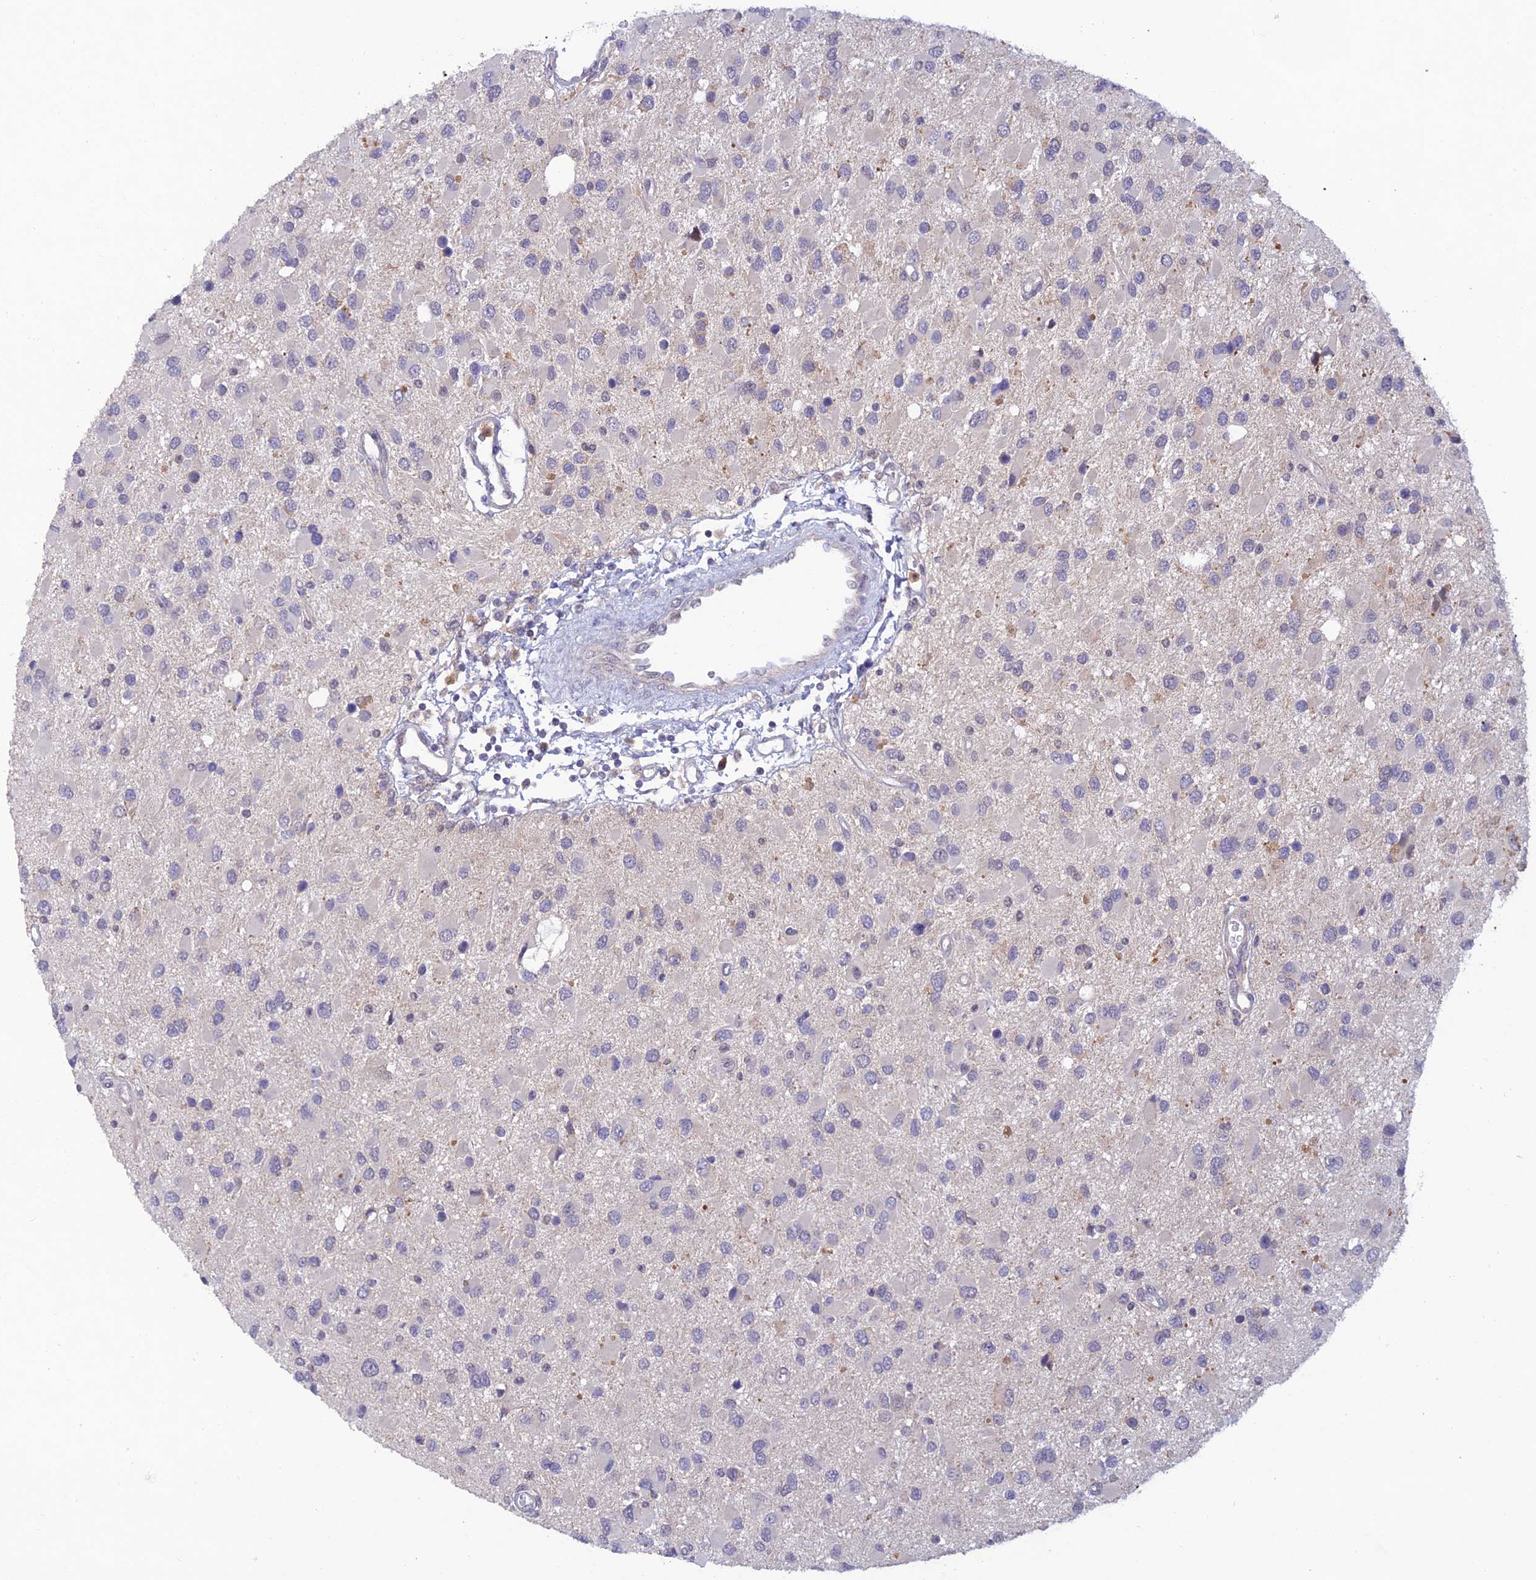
{"staining": {"intensity": "negative", "quantity": "none", "location": "none"}, "tissue": "glioma", "cell_type": "Tumor cells", "image_type": "cancer", "snomed": [{"axis": "morphology", "description": "Glioma, malignant, High grade"}, {"axis": "topography", "description": "Brain"}], "caption": "Glioma was stained to show a protein in brown. There is no significant positivity in tumor cells.", "gene": "FASTKD5", "patient": {"sex": "male", "age": 53}}